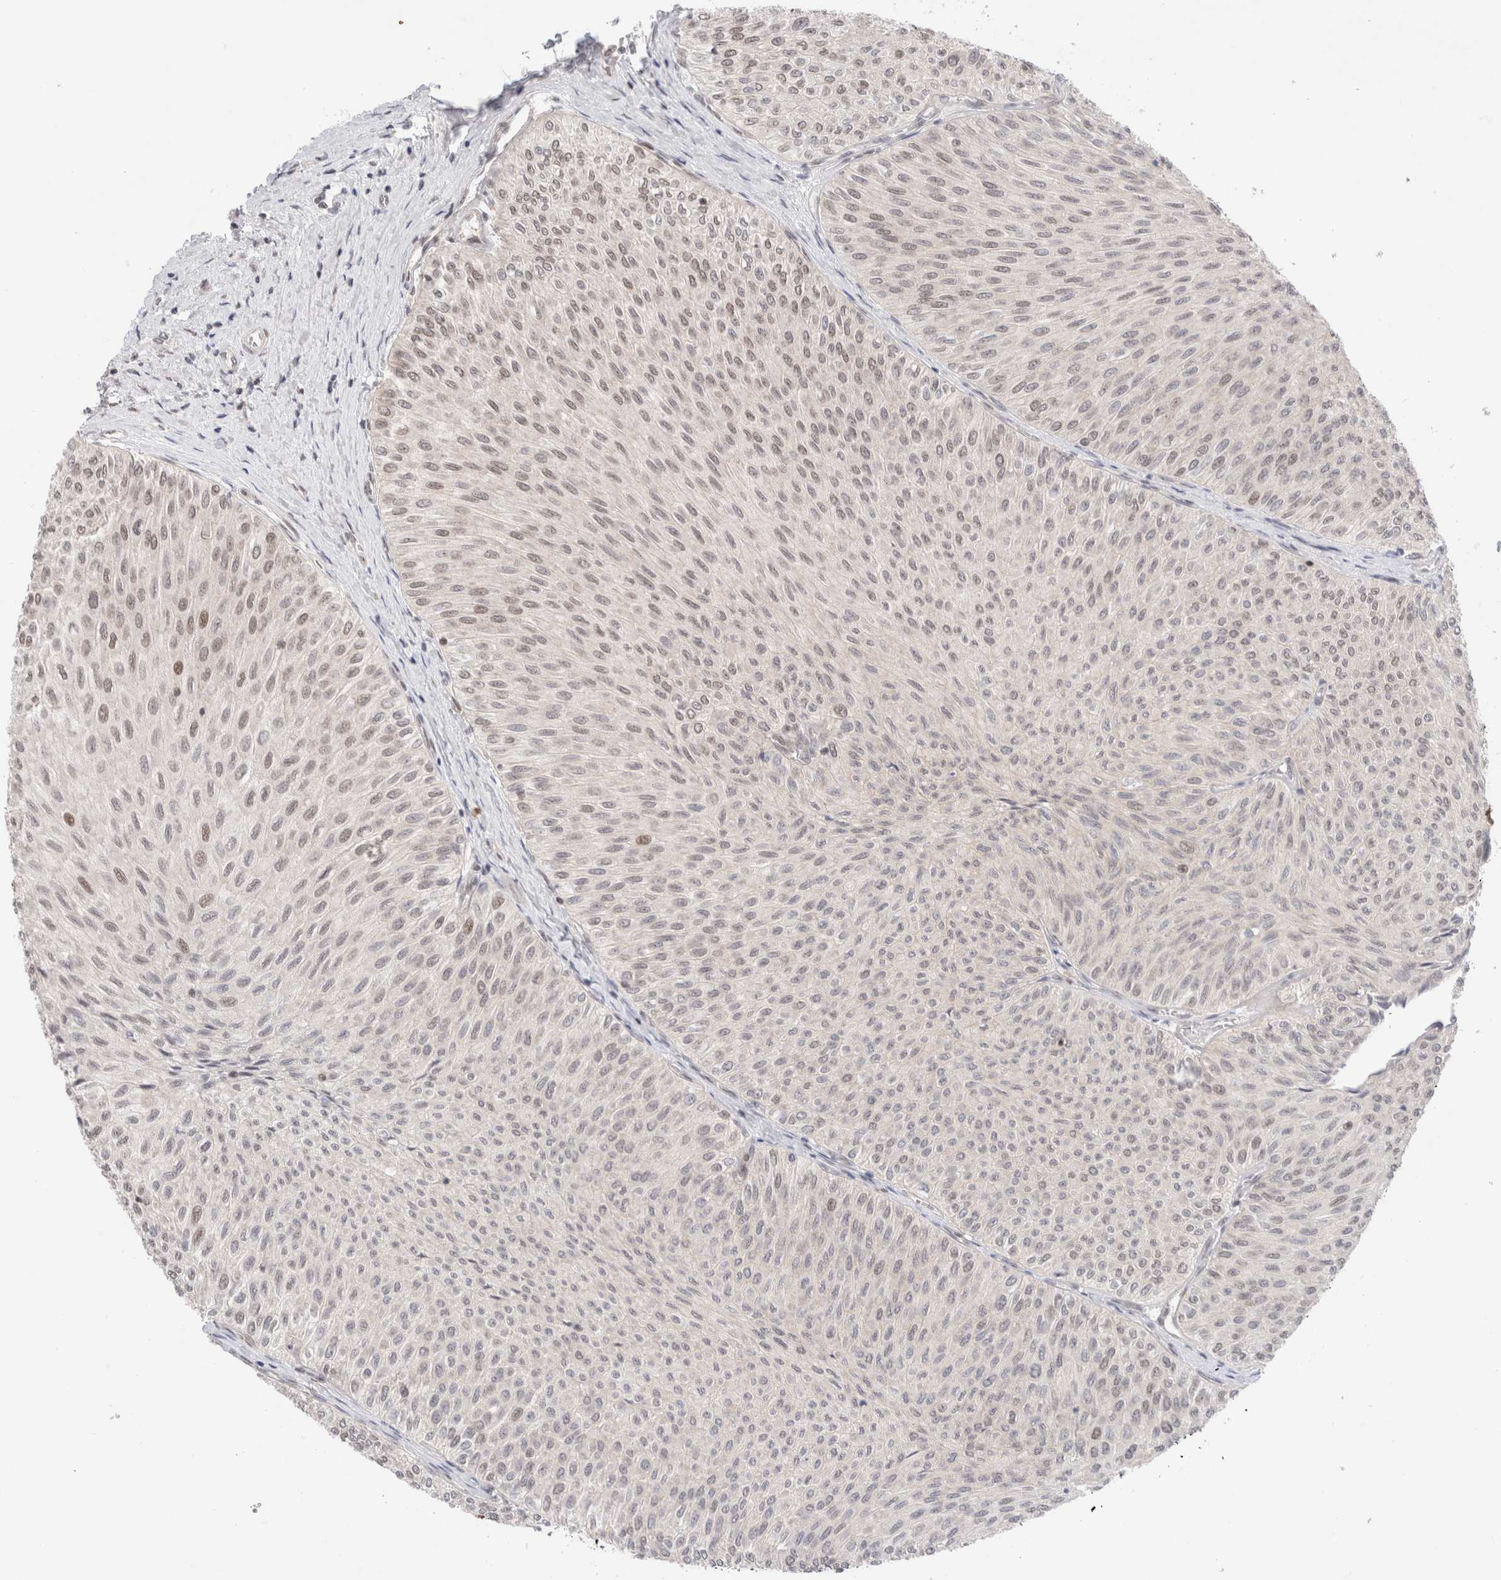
{"staining": {"intensity": "weak", "quantity": "25%-75%", "location": "nuclear"}, "tissue": "urothelial cancer", "cell_type": "Tumor cells", "image_type": "cancer", "snomed": [{"axis": "morphology", "description": "Urothelial carcinoma, Low grade"}, {"axis": "topography", "description": "Urinary bladder"}], "caption": "Urothelial cancer was stained to show a protein in brown. There is low levels of weak nuclear expression in about 25%-75% of tumor cells. Using DAB (brown) and hematoxylin (blue) stains, captured at high magnification using brightfield microscopy.", "gene": "GATAD2A", "patient": {"sex": "male", "age": 78}}